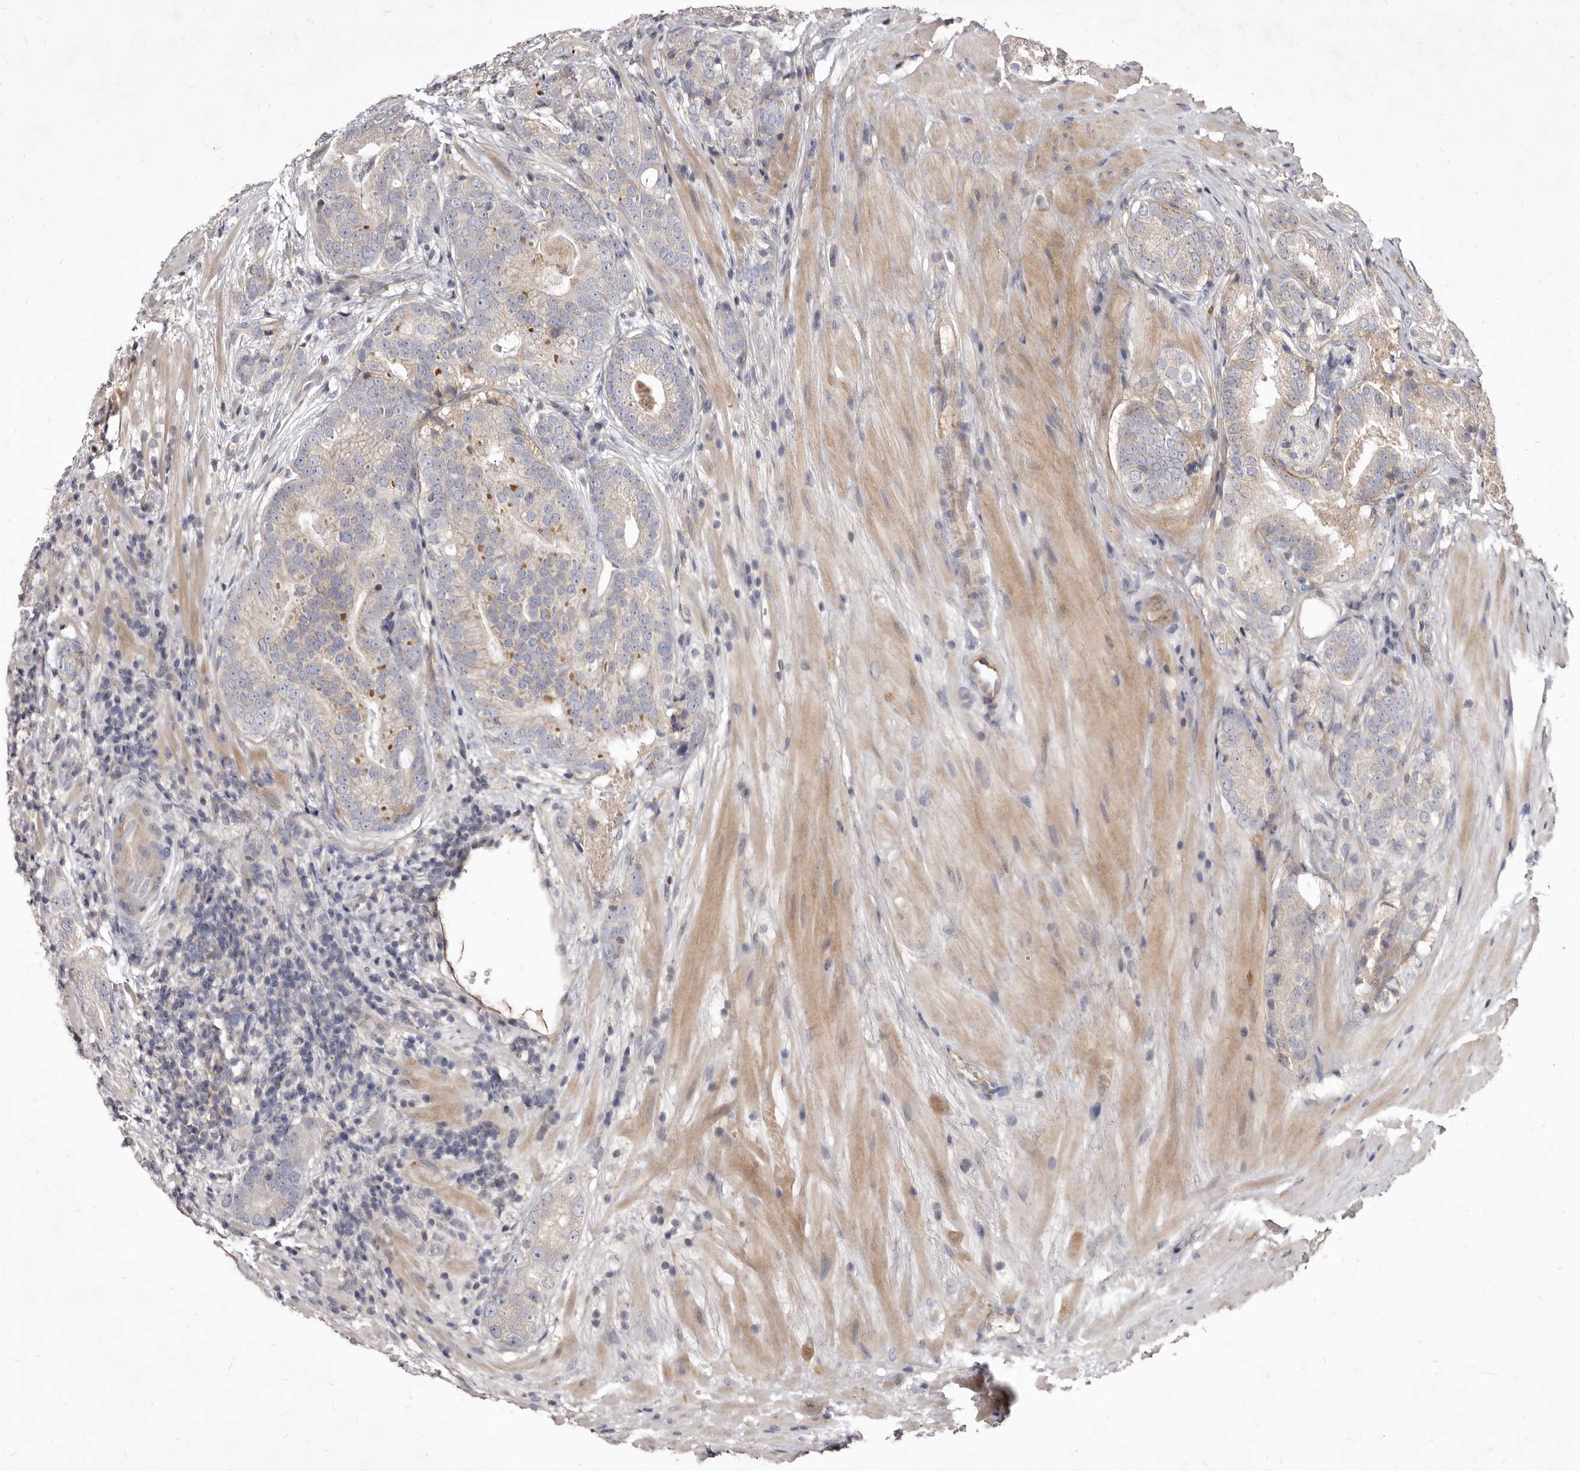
{"staining": {"intensity": "weak", "quantity": "<25%", "location": "cytoplasmic/membranous"}, "tissue": "prostate cancer", "cell_type": "Tumor cells", "image_type": "cancer", "snomed": [{"axis": "morphology", "description": "Adenocarcinoma, High grade"}, {"axis": "topography", "description": "Prostate"}], "caption": "This is an IHC photomicrograph of human prostate cancer (high-grade adenocarcinoma). There is no positivity in tumor cells.", "gene": "FAS", "patient": {"sex": "male", "age": 57}}